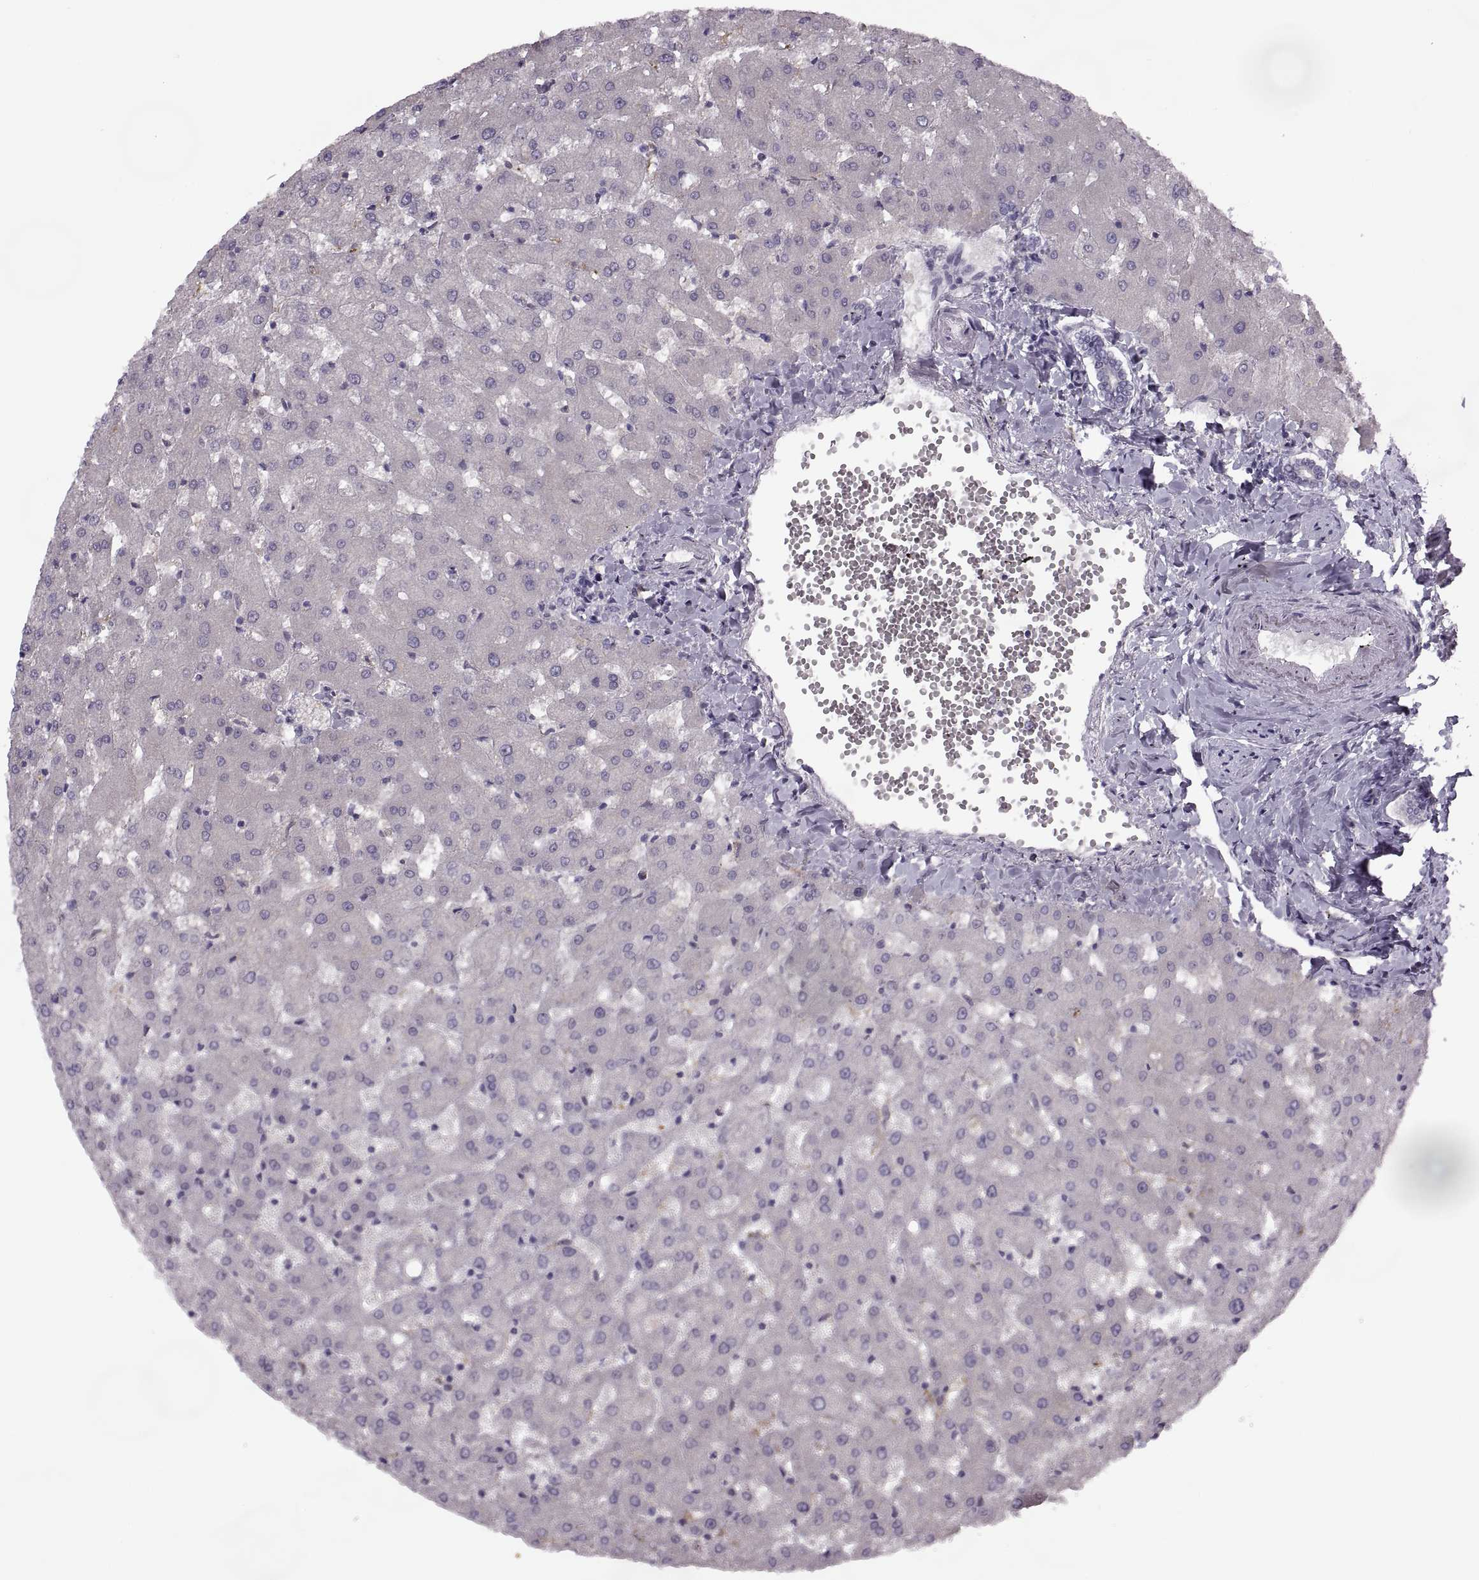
{"staining": {"intensity": "negative", "quantity": "none", "location": "none"}, "tissue": "liver", "cell_type": "Cholangiocytes", "image_type": "normal", "snomed": [{"axis": "morphology", "description": "Normal tissue, NOS"}, {"axis": "topography", "description": "Liver"}], "caption": "A photomicrograph of human liver is negative for staining in cholangiocytes. Nuclei are stained in blue.", "gene": "H2AP", "patient": {"sex": "female", "age": 50}}